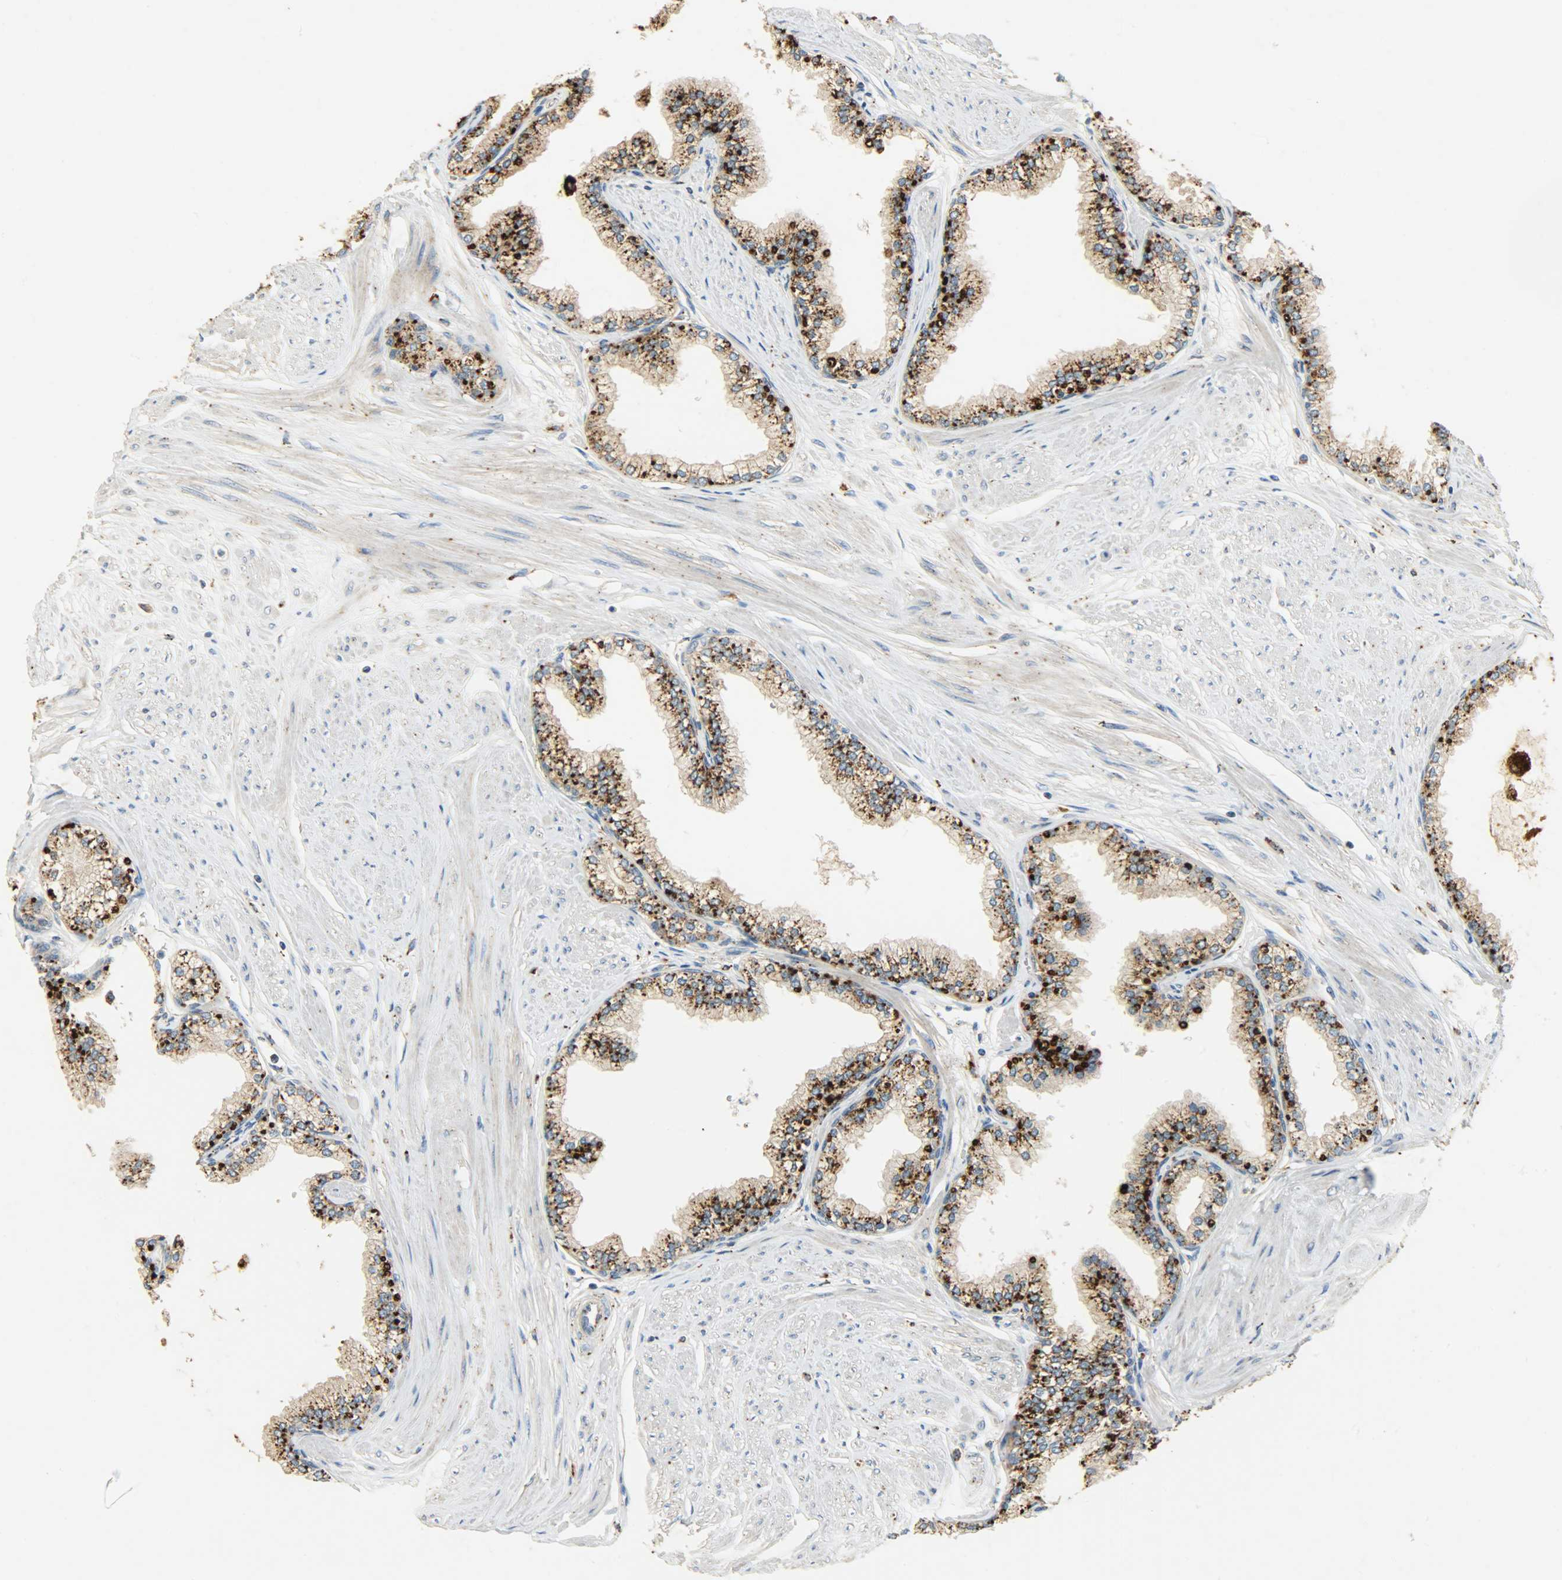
{"staining": {"intensity": "strong", "quantity": ">75%", "location": "cytoplasmic/membranous"}, "tissue": "prostate", "cell_type": "Glandular cells", "image_type": "normal", "snomed": [{"axis": "morphology", "description": "Normal tissue, NOS"}, {"axis": "topography", "description": "Prostate"}], "caption": "Prostate stained with DAB (3,3'-diaminobenzidine) immunohistochemistry (IHC) shows high levels of strong cytoplasmic/membranous staining in approximately >75% of glandular cells. Immunohistochemistry stains the protein of interest in brown and the nuclei are stained blue.", "gene": "ASAH1", "patient": {"sex": "male", "age": 64}}